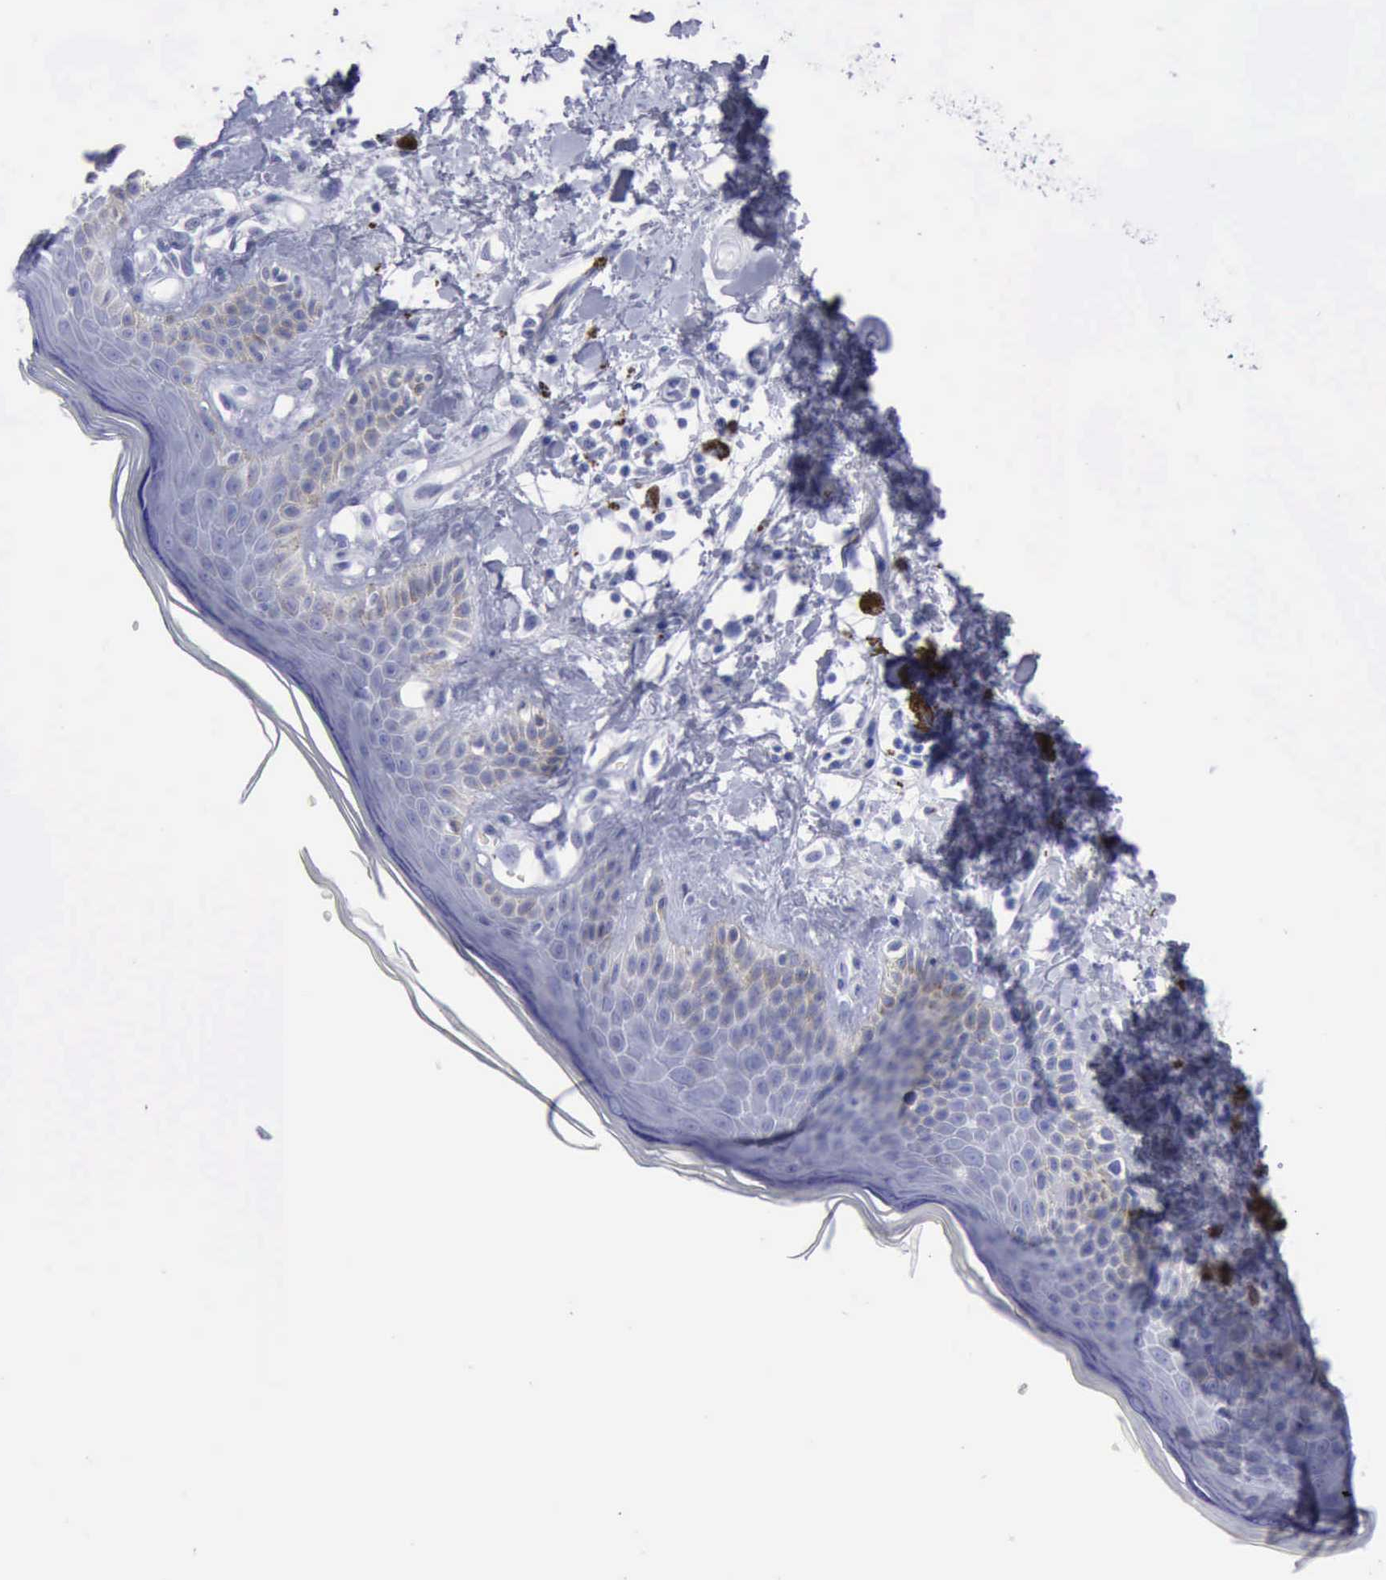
{"staining": {"intensity": "negative", "quantity": "none", "location": "none"}, "tissue": "skin", "cell_type": "Epidermal cells", "image_type": "normal", "snomed": [{"axis": "morphology", "description": "Normal tissue, NOS"}, {"axis": "topography", "description": "Anal"}], "caption": "An immunohistochemistry (IHC) histopathology image of unremarkable skin is shown. There is no staining in epidermal cells of skin.", "gene": "KRT13", "patient": {"sex": "female", "age": 78}}